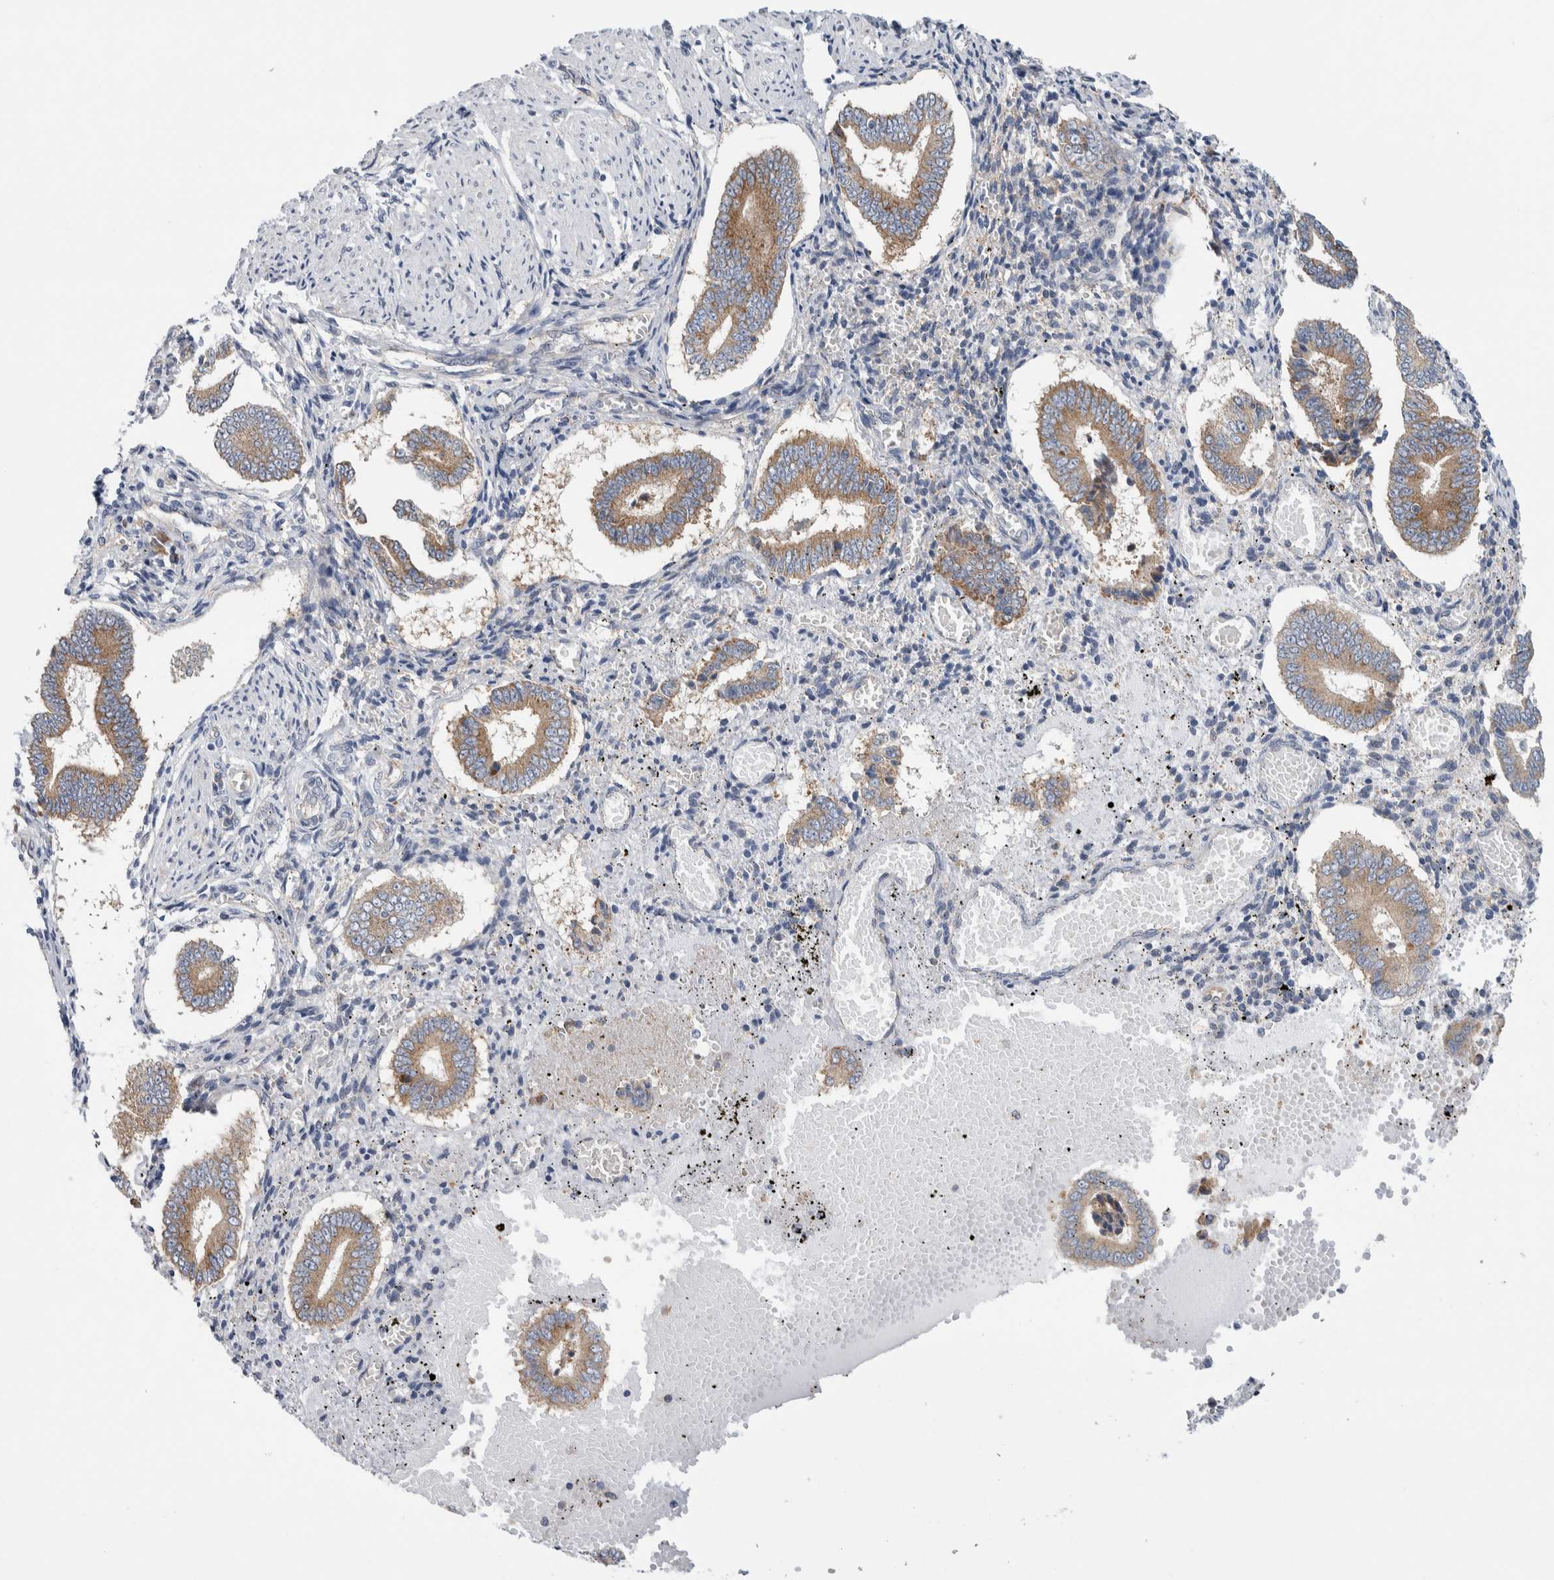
{"staining": {"intensity": "negative", "quantity": "none", "location": "none"}, "tissue": "endometrium", "cell_type": "Cells in endometrial stroma", "image_type": "normal", "snomed": [{"axis": "morphology", "description": "Normal tissue, NOS"}, {"axis": "topography", "description": "Endometrium"}], "caption": "Cells in endometrial stroma show no significant protein expression in unremarkable endometrium. (DAB immunohistochemistry with hematoxylin counter stain).", "gene": "RACK1", "patient": {"sex": "female", "age": 42}}